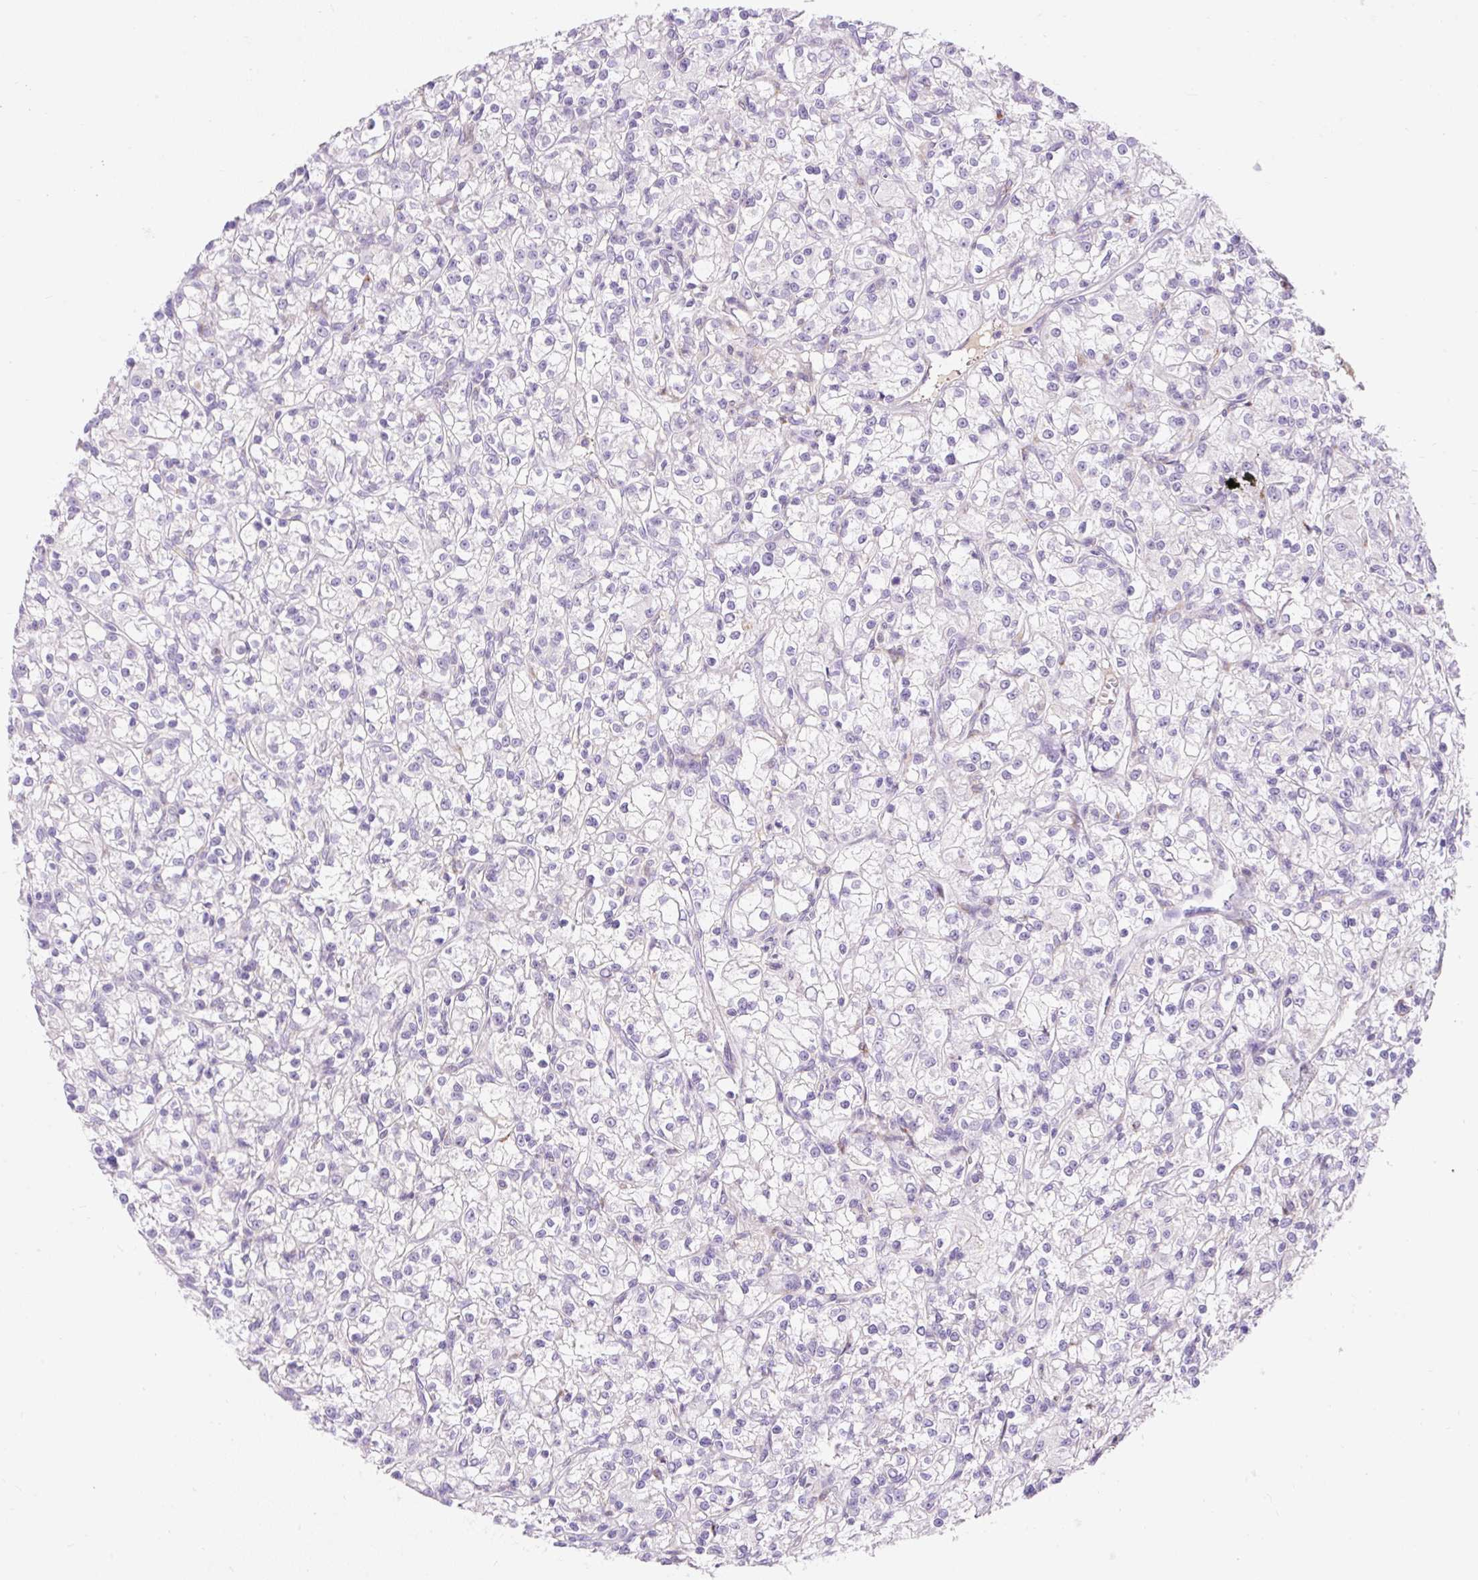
{"staining": {"intensity": "negative", "quantity": "none", "location": "none"}, "tissue": "renal cancer", "cell_type": "Tumor cells", "image_type": "cancer", "snomed": [{"axis": "morphology", "description": "Adenocarcinoma, NOS"}, {"axis": "topography", "description": "Kidney"}], "caption": "A high-resolution histopathology image shows IHC staining of renal cancer, which shows no significant expression in tumor cells.", "gene": "TMEM150C", "patient": {"sex": "female", "age": 59}}